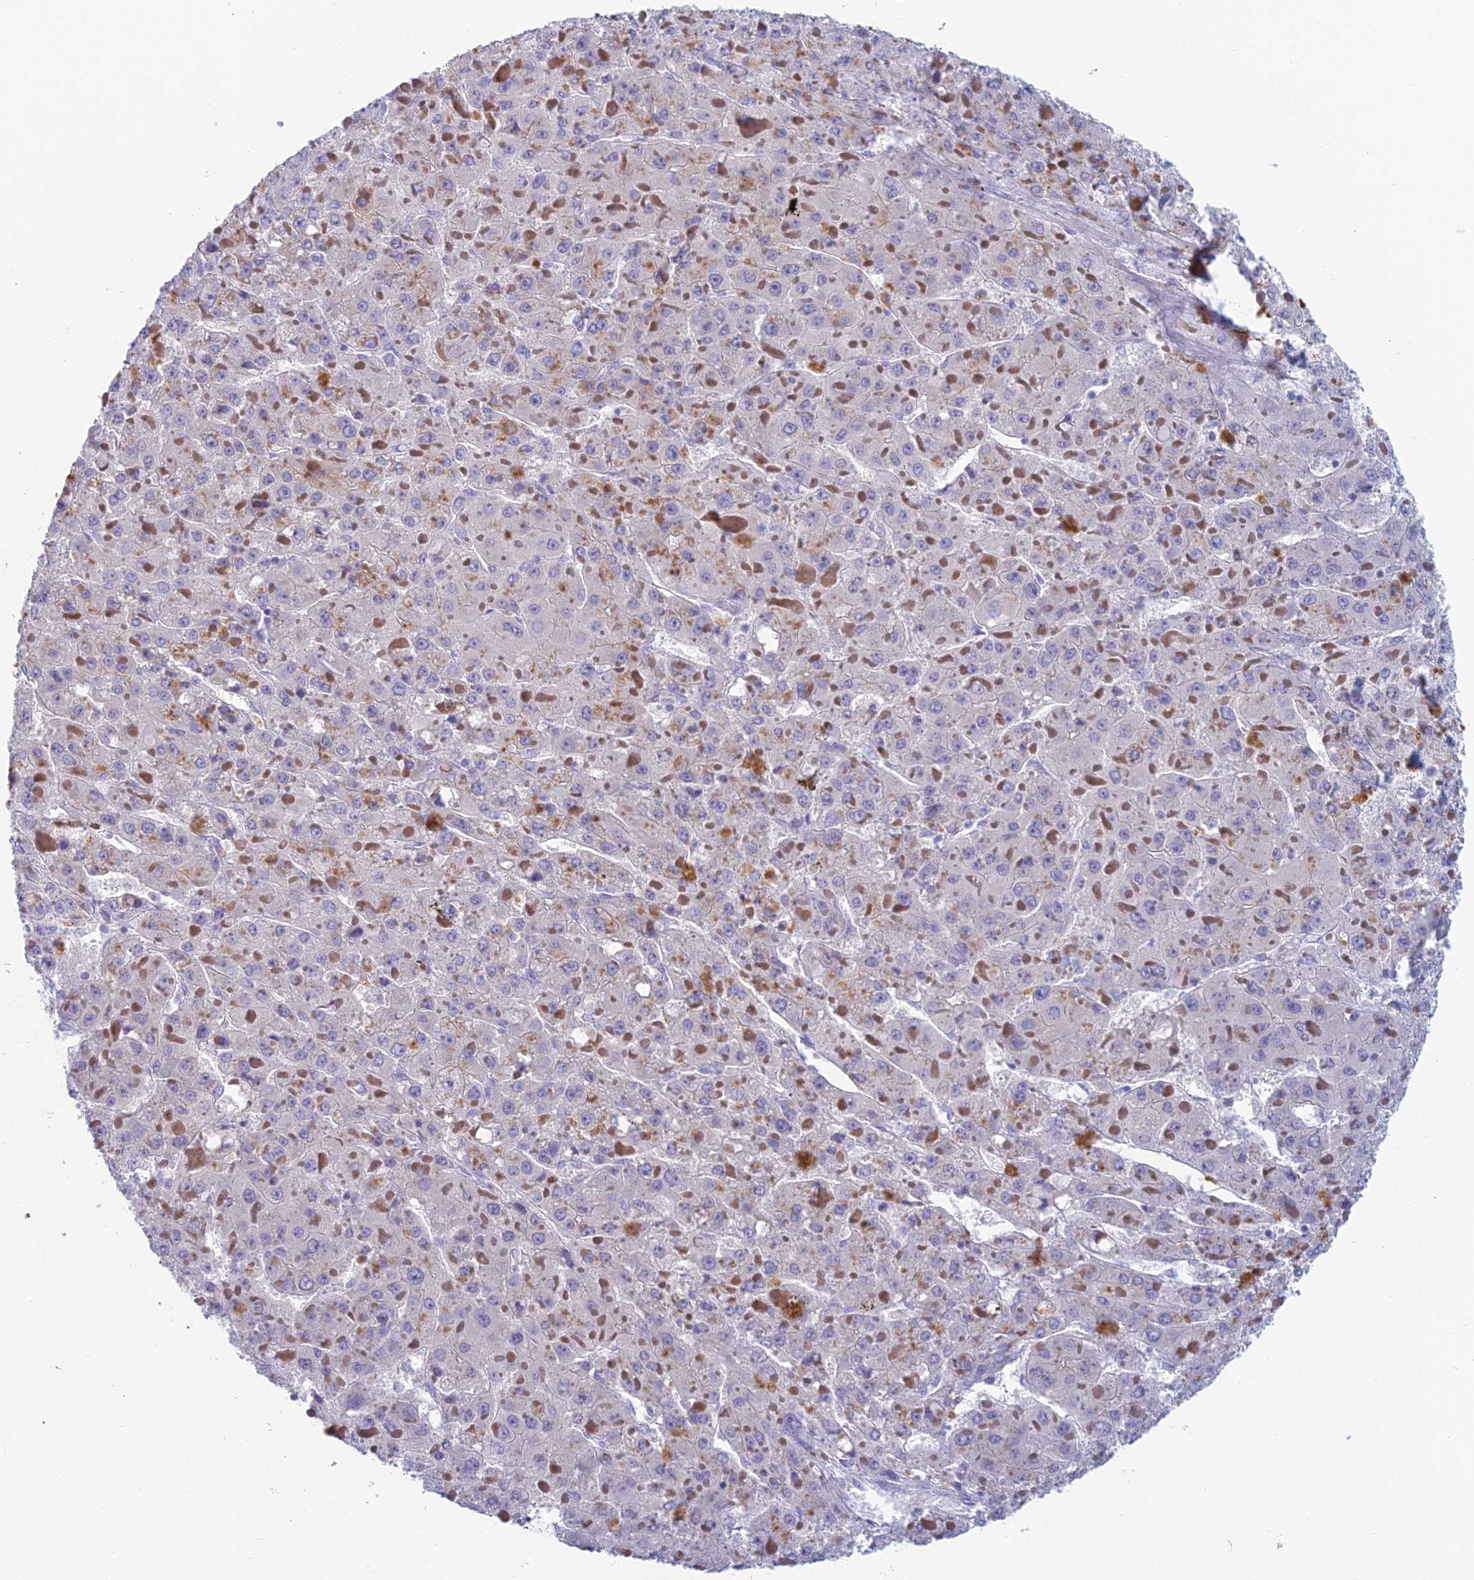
{"staining": {"intensity": "negative", "quantity": "none", "location": "none"}, "tissue": "liver cancer", "cell_type": "Tumor cells", "image_type": "cancer", "snomed": [{"axis": "morphology", "description": "Carcinoma, Hepatocellular, NOS"}, {"axis": "topography", "description": "Liver"}], "caption": "A high-resolution micrograph shows immunohistochemistry (IHC) staining of liver cancer (hepatocellular carcinoma), which shows no significant positivity in tumor cells.", "gene": "REXO5", "patient": {"sex": "female", "age": 73}}